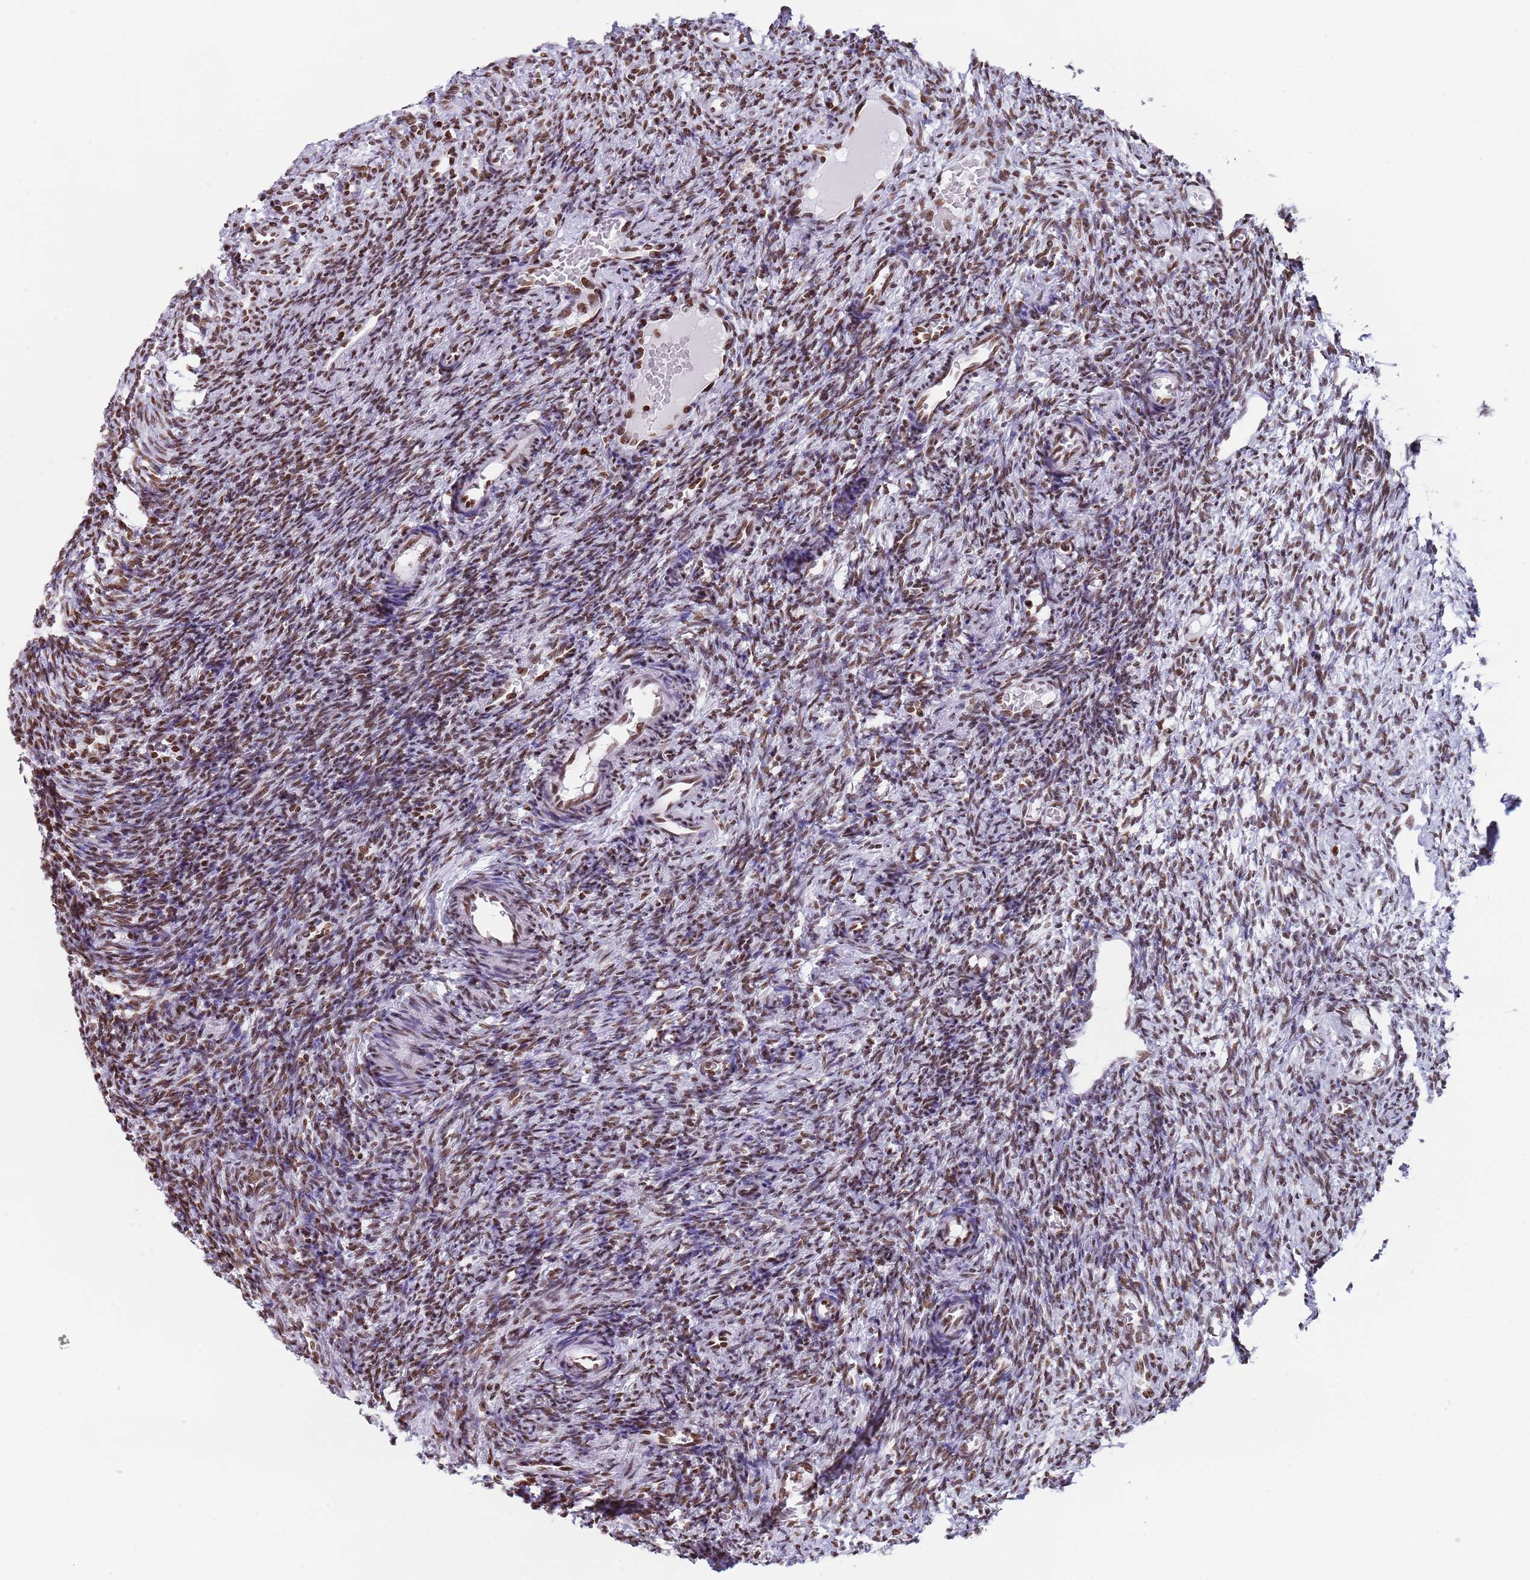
{"staining": {"intensity": "moderate", "quantity": "25%-75%", "location": "nuclear"}, "tissue": "ovary", "cell_type": "Ovarian stroma cells", "image_type": "normal", "snomed": [{"axis": "morphology", "description": "Normal tissue, NOS"}, {"axis": "topography", "description": "Ovary"}], "caption": "Human ovary stained for a protein (brown) displays moderate nuclear positive staining in about 25%-75% of ovarian stroma cells.", "gene": "ENSG00000285547", "patient": {"sex": "female", "age": 27}}